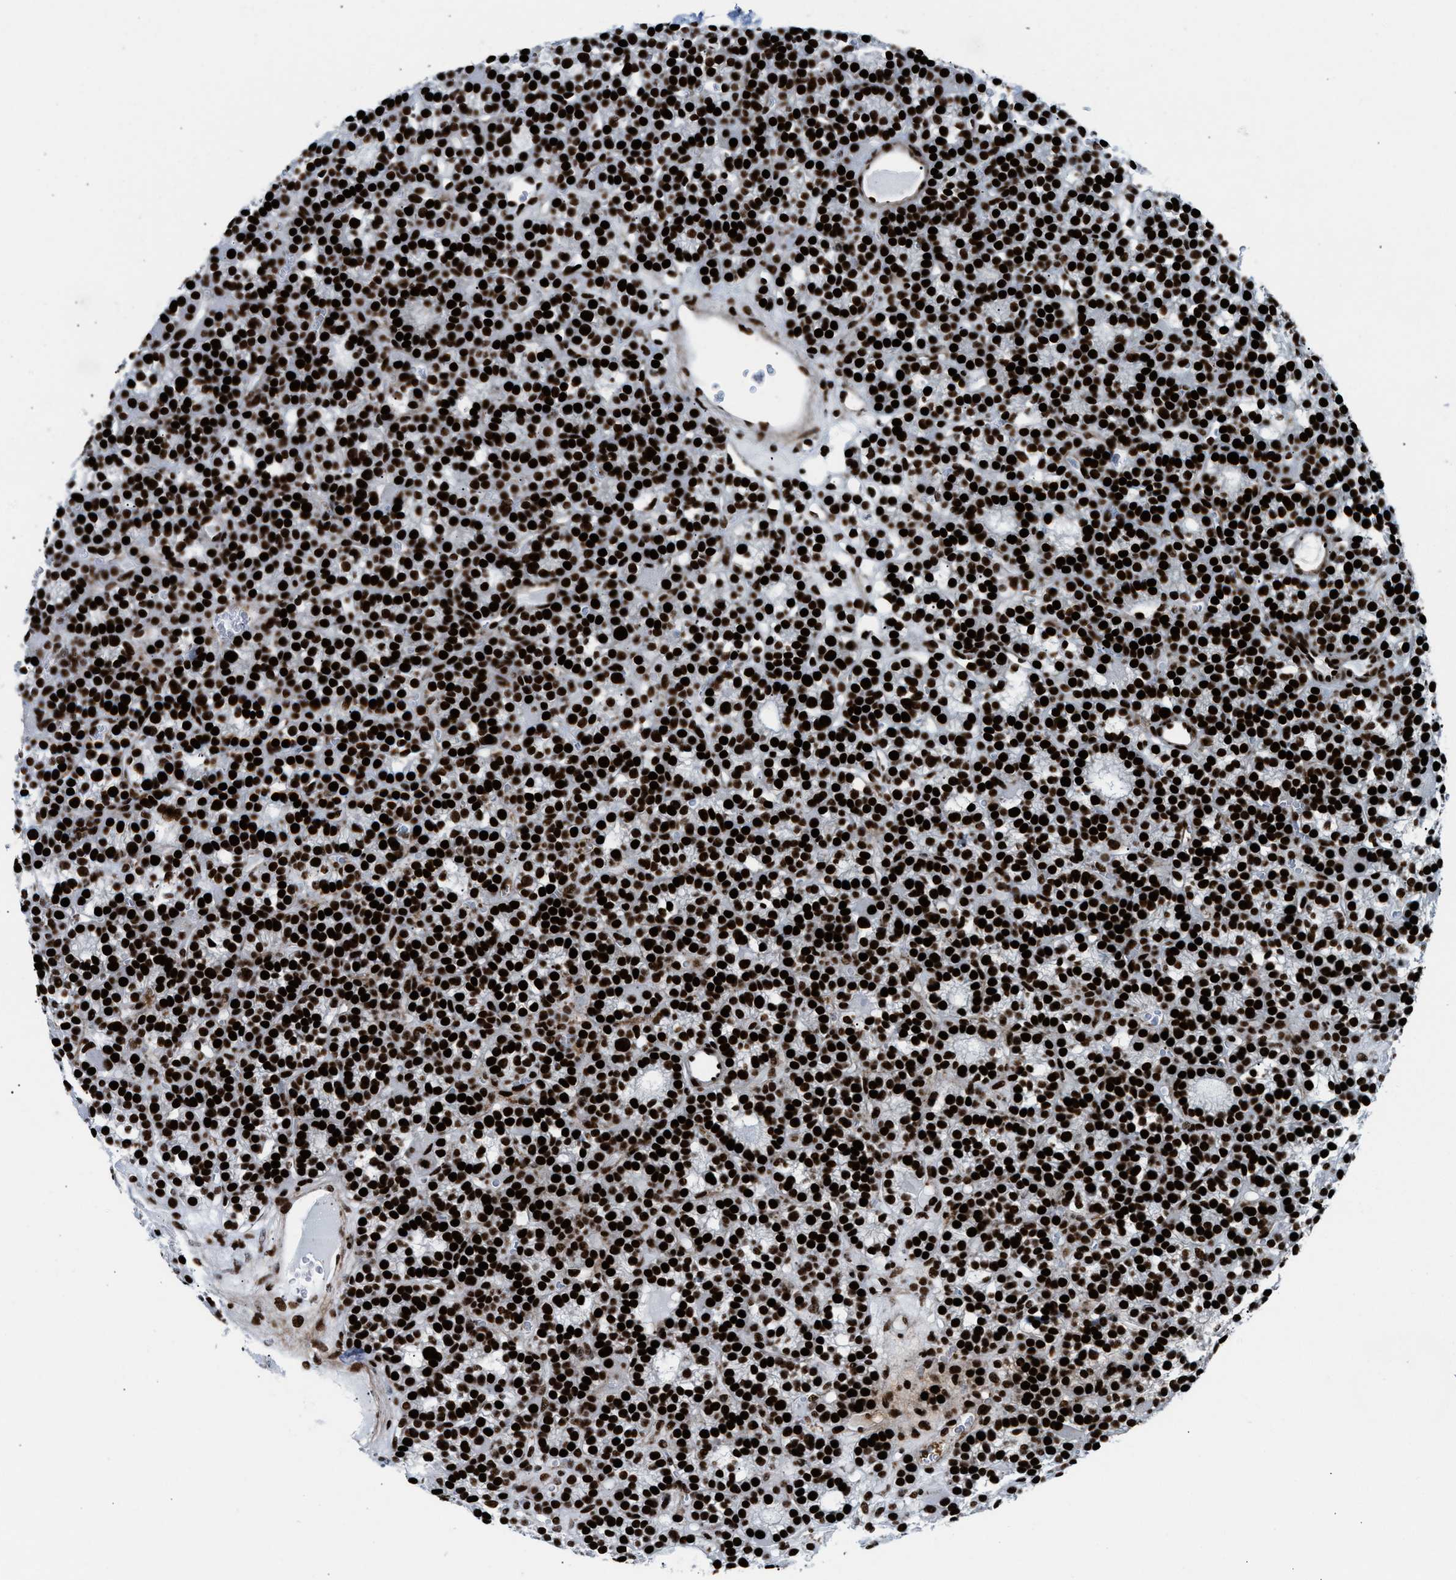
{"staining": {"intensity": "strong", "quantity": ">75%", "location": "nuclear"}, "tissue": "parathyroid gland", "cell_type": "Glandular cells", "image_type": "normal", "snomed": [{"axis": "morphology", "description": "Normal tissue, NOS"}, {"axis": "morphology", "description": "Adenoma, NOS"}, {"axis": "topography", "description": "Parathyroid gland"}], "caption": "DAB (3,3'-diaminobenzidine) immunohistochemical staining of normal human parathyroid gland exhibits strong nuclear protein positivity in about >75% of glandular cells. (brown staining indicates protein expression, while blue staining denotes nuclei).", "gene": "NONO", "patient": {"sex": "female", "age": 58}}